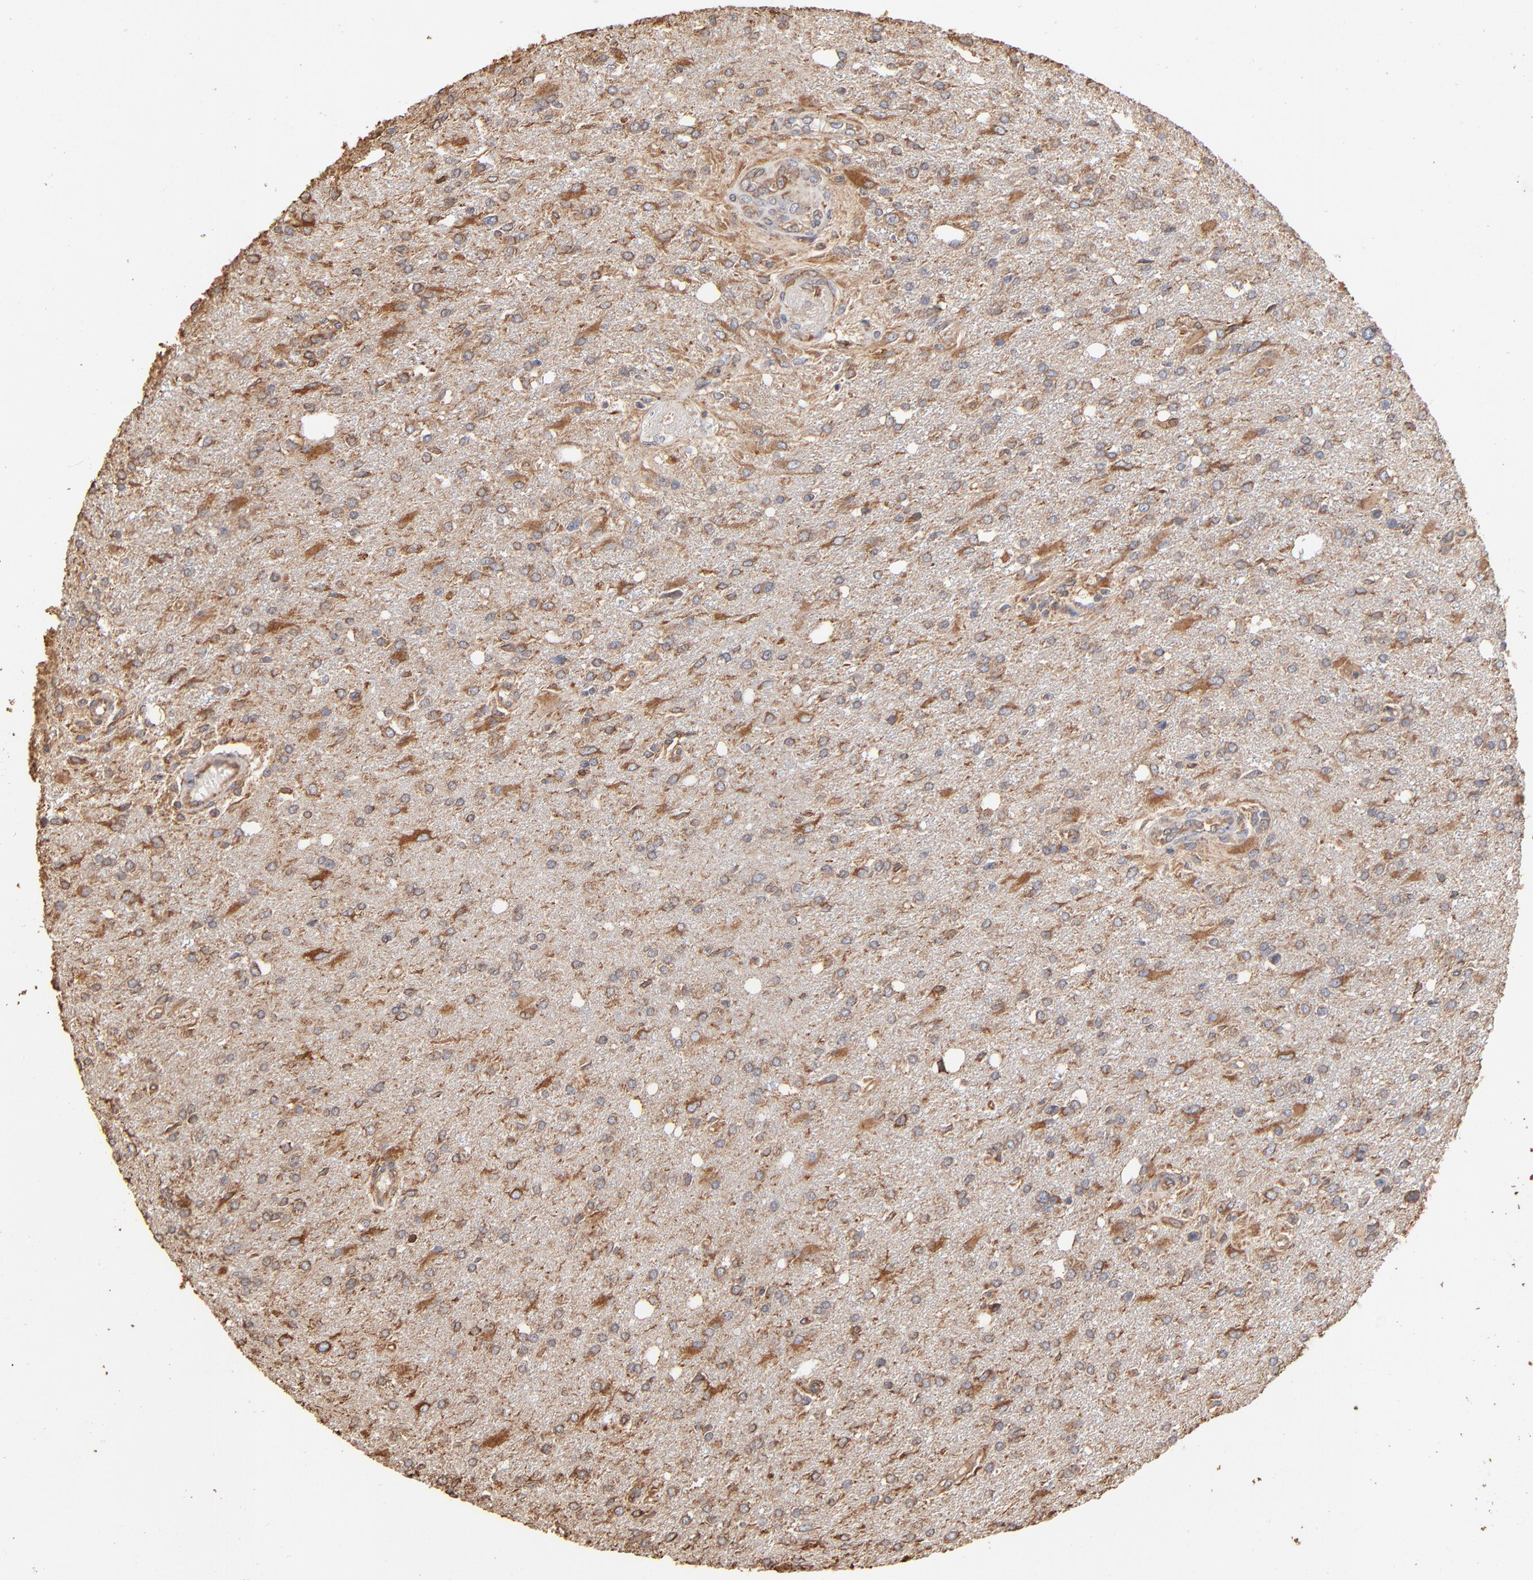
{"staining": {"intensity": "weak", "quantity": ">75%", "location": "cytoplasmic/membranous"}, "tissue": "glioma", "cell_type": "Tumor cells", "image_type": "cancer", "snomed": [{"axis": "morphology", "description": "Glioma, malignant, High grade"}, {"axis": "topography", "description": "Cerebral cortex"}], "caption": "This histopathology image reveals glioma stained with immunohistochemistry to label a protein in brown. The cytoplasmic/membranous of tumor cells show weak positivity for the protein. Nuclei are counter-stained blue.", "gene": "PDIA3", "patient": {"sex": "male", "age": 76}}